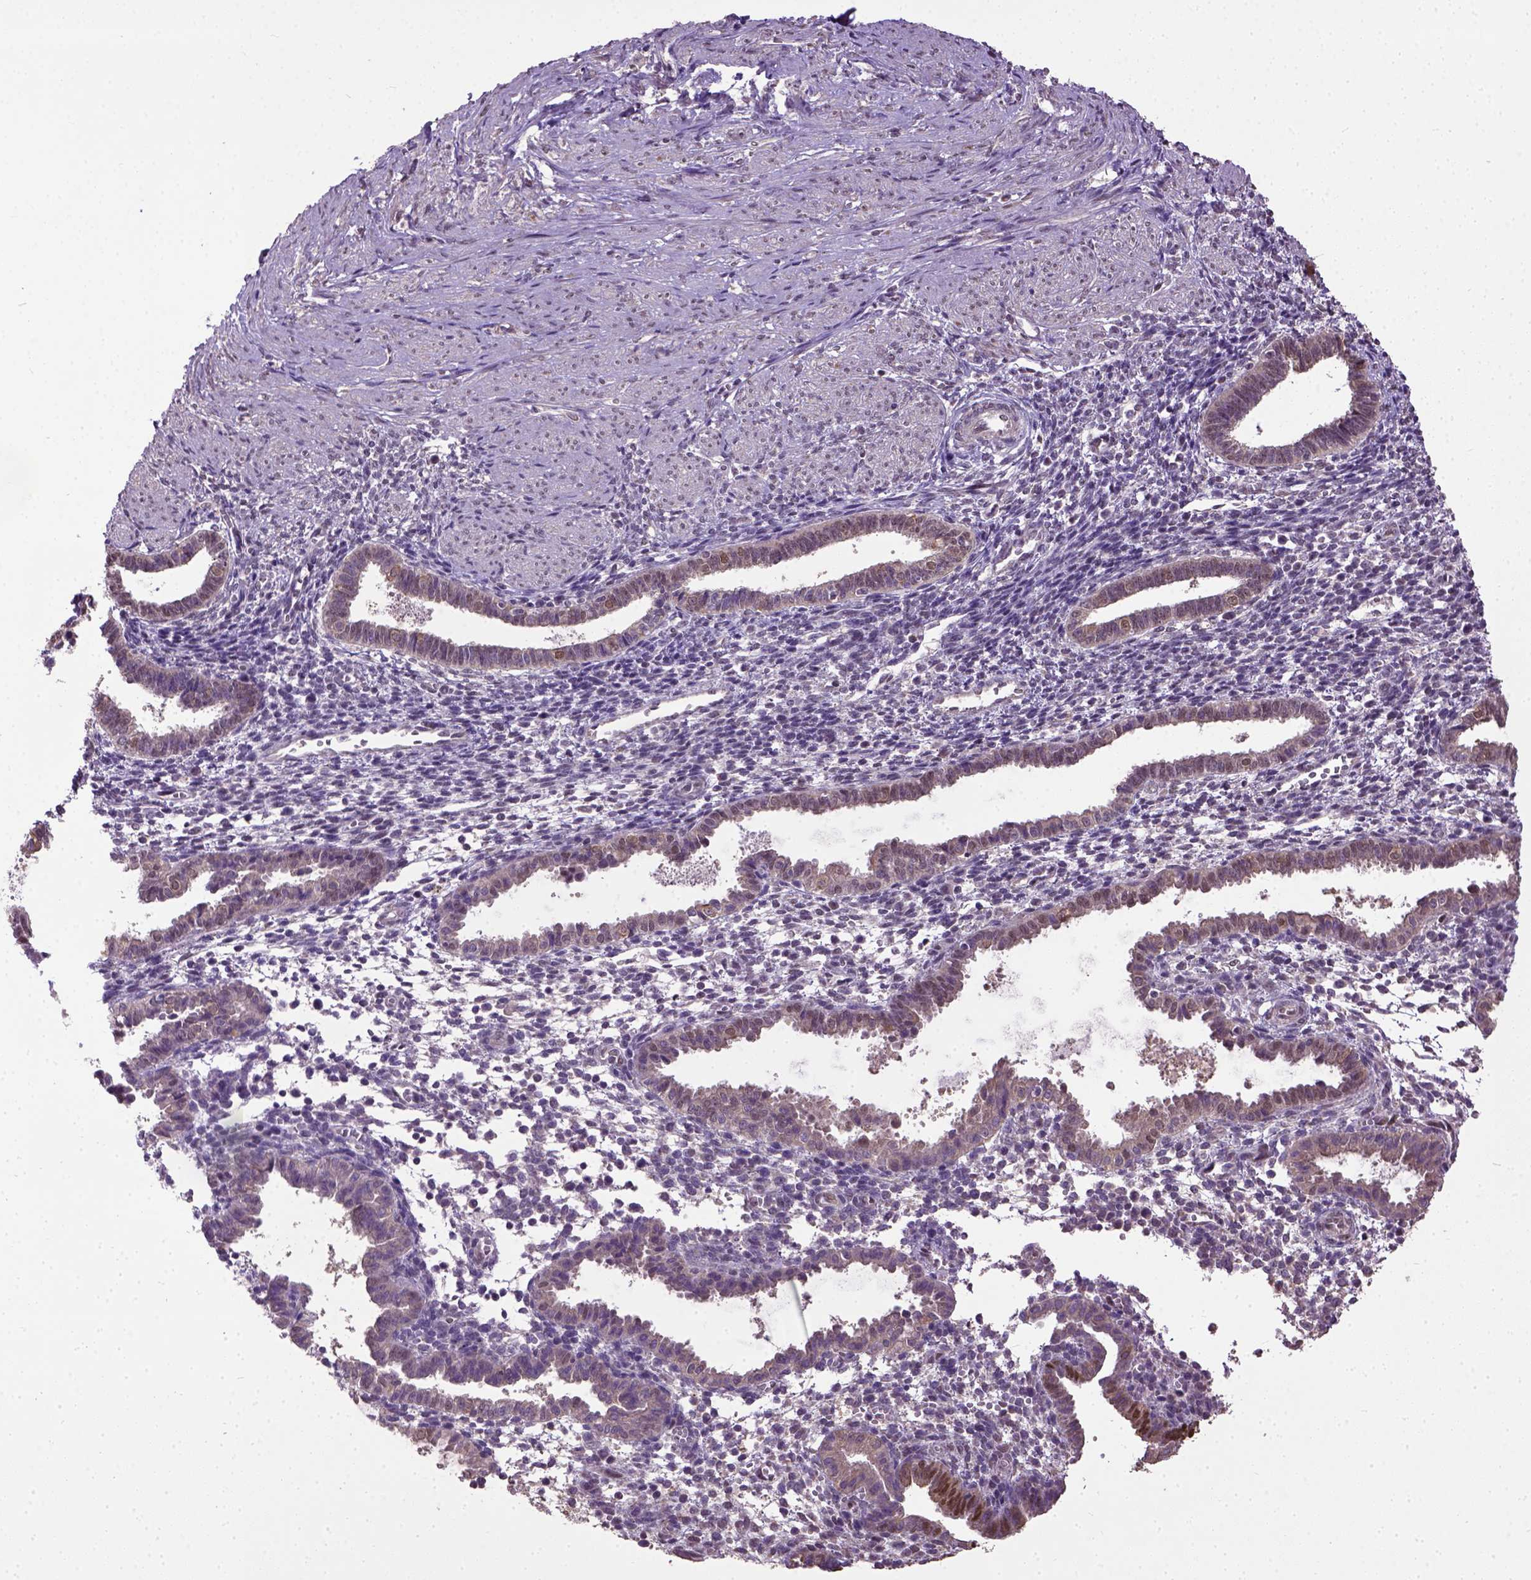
{"staining": {"intensity": "weak", "quantity": "25%-75%", "location": "nuclear"}, "tissue": "endometrium", "cell_type": "Cells in endometrial stroma", "image_type": "normal", "snomed": [{"axis": "morphology", "description": "Normal tissue, NOS"}, {"axis": "topography", "description": "Endometrium"}], "caption": "Weak nuclear positivity for a protein is identified in approximately 25%-75% of cells in endometrial stroma of unremarkable endometrium using immunohistochemistry (IHC).", "gene": "UBA3", "patient": {"sex": "female", "age": 37}}